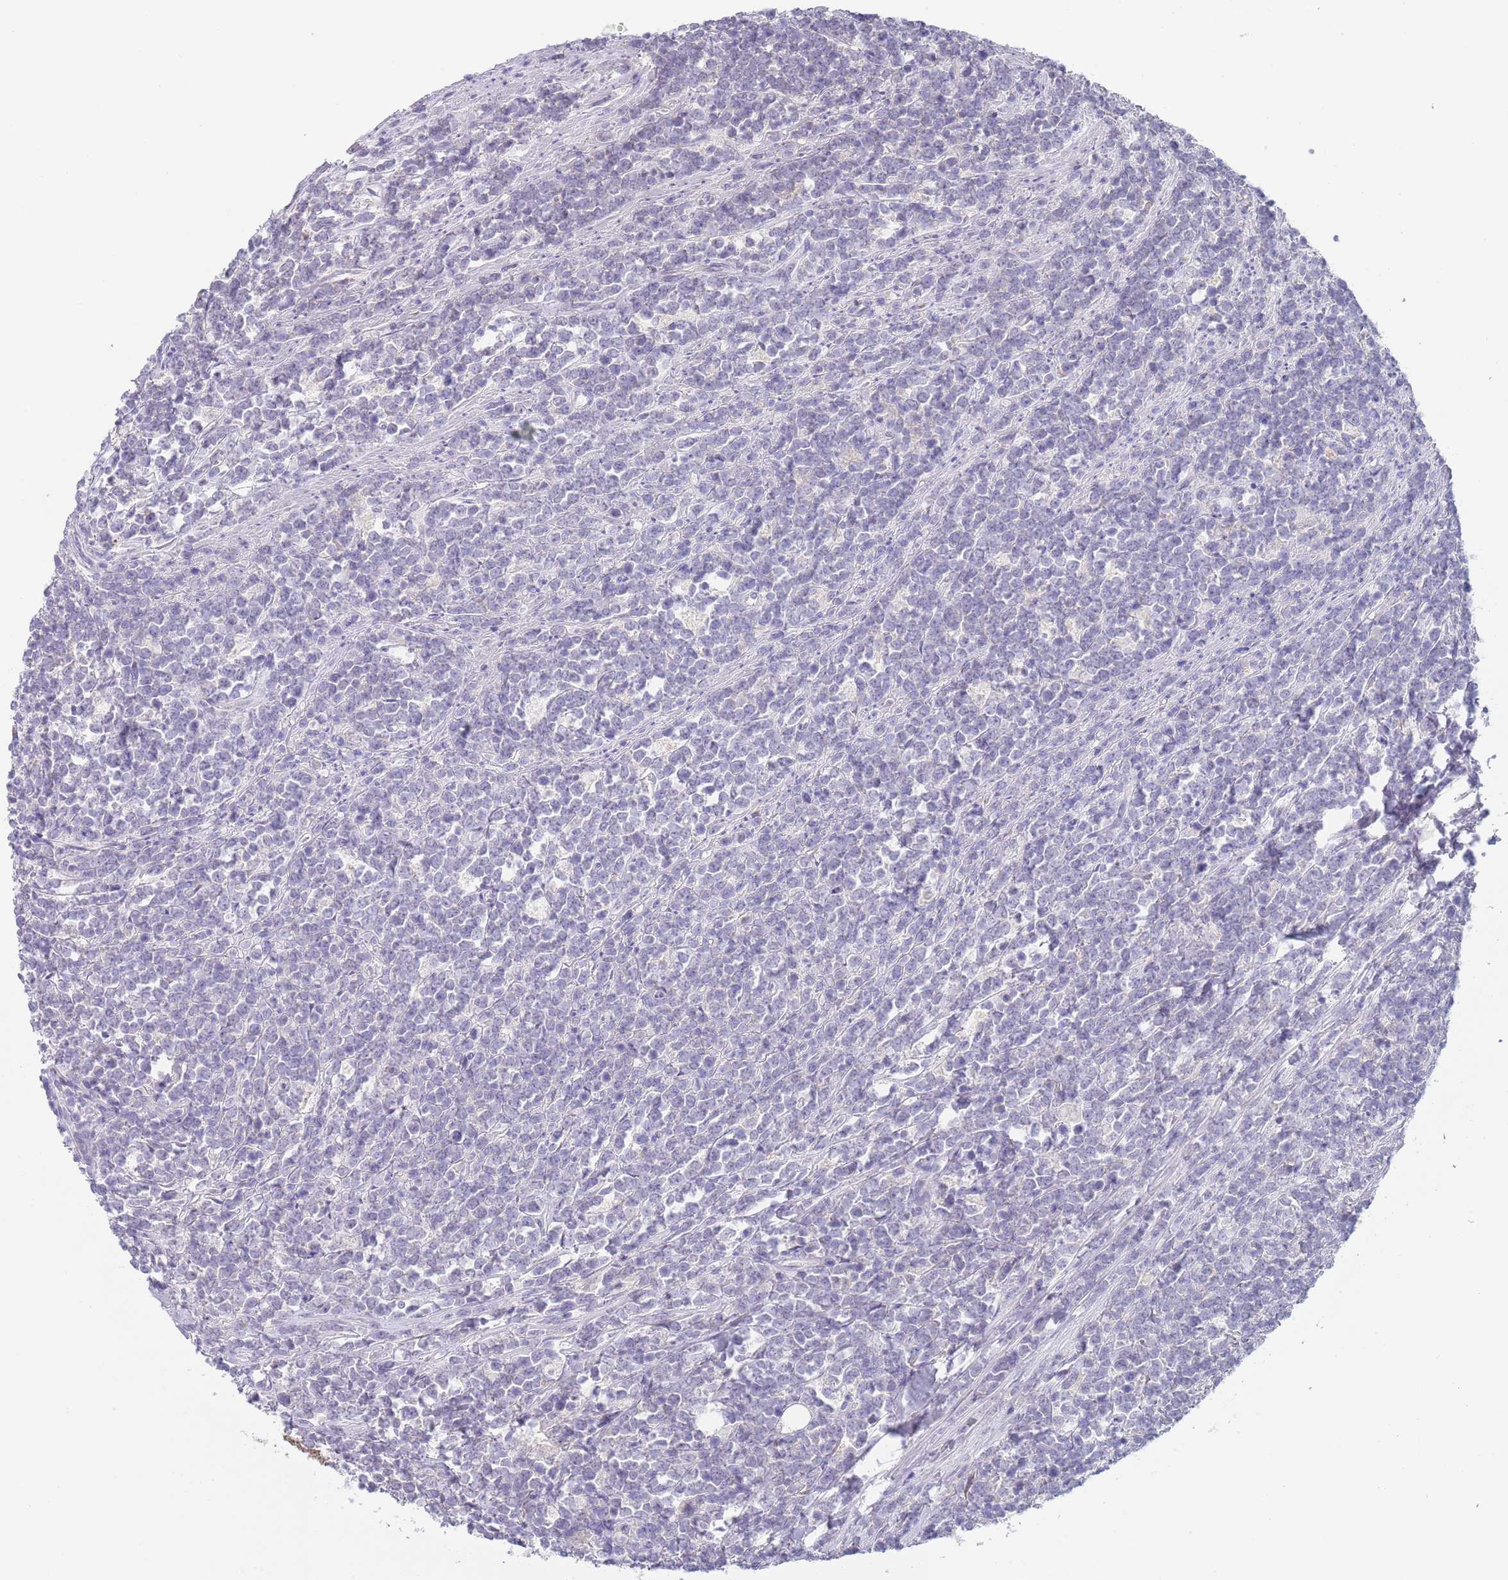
{"staining": {"intensity": "negative", "quantity": "none", "location": "none"}, "tissue": "lymphoma", "cell_type": "Tumor cells", "image_type": "cancer", "snomed": [{"axis": "morphology", "description": "Malignant lymphoma, non-Hodgkin's type, High grade"}, {"axis": "topography", "description": "Small intestine"}, {"axis": "topography", "description": "Colon"}], "caption": "An immunohistochemistry (IHC) photomicrograph of high-grade malignant lymphoma, non-Hodgkin's type is shown. There is no staining in tumor cells of high-grade malignant lymphoma, non-Hodgkin's type.", "gene": "SPIRE2", "patient": {"sex": "male", "age": 8}}